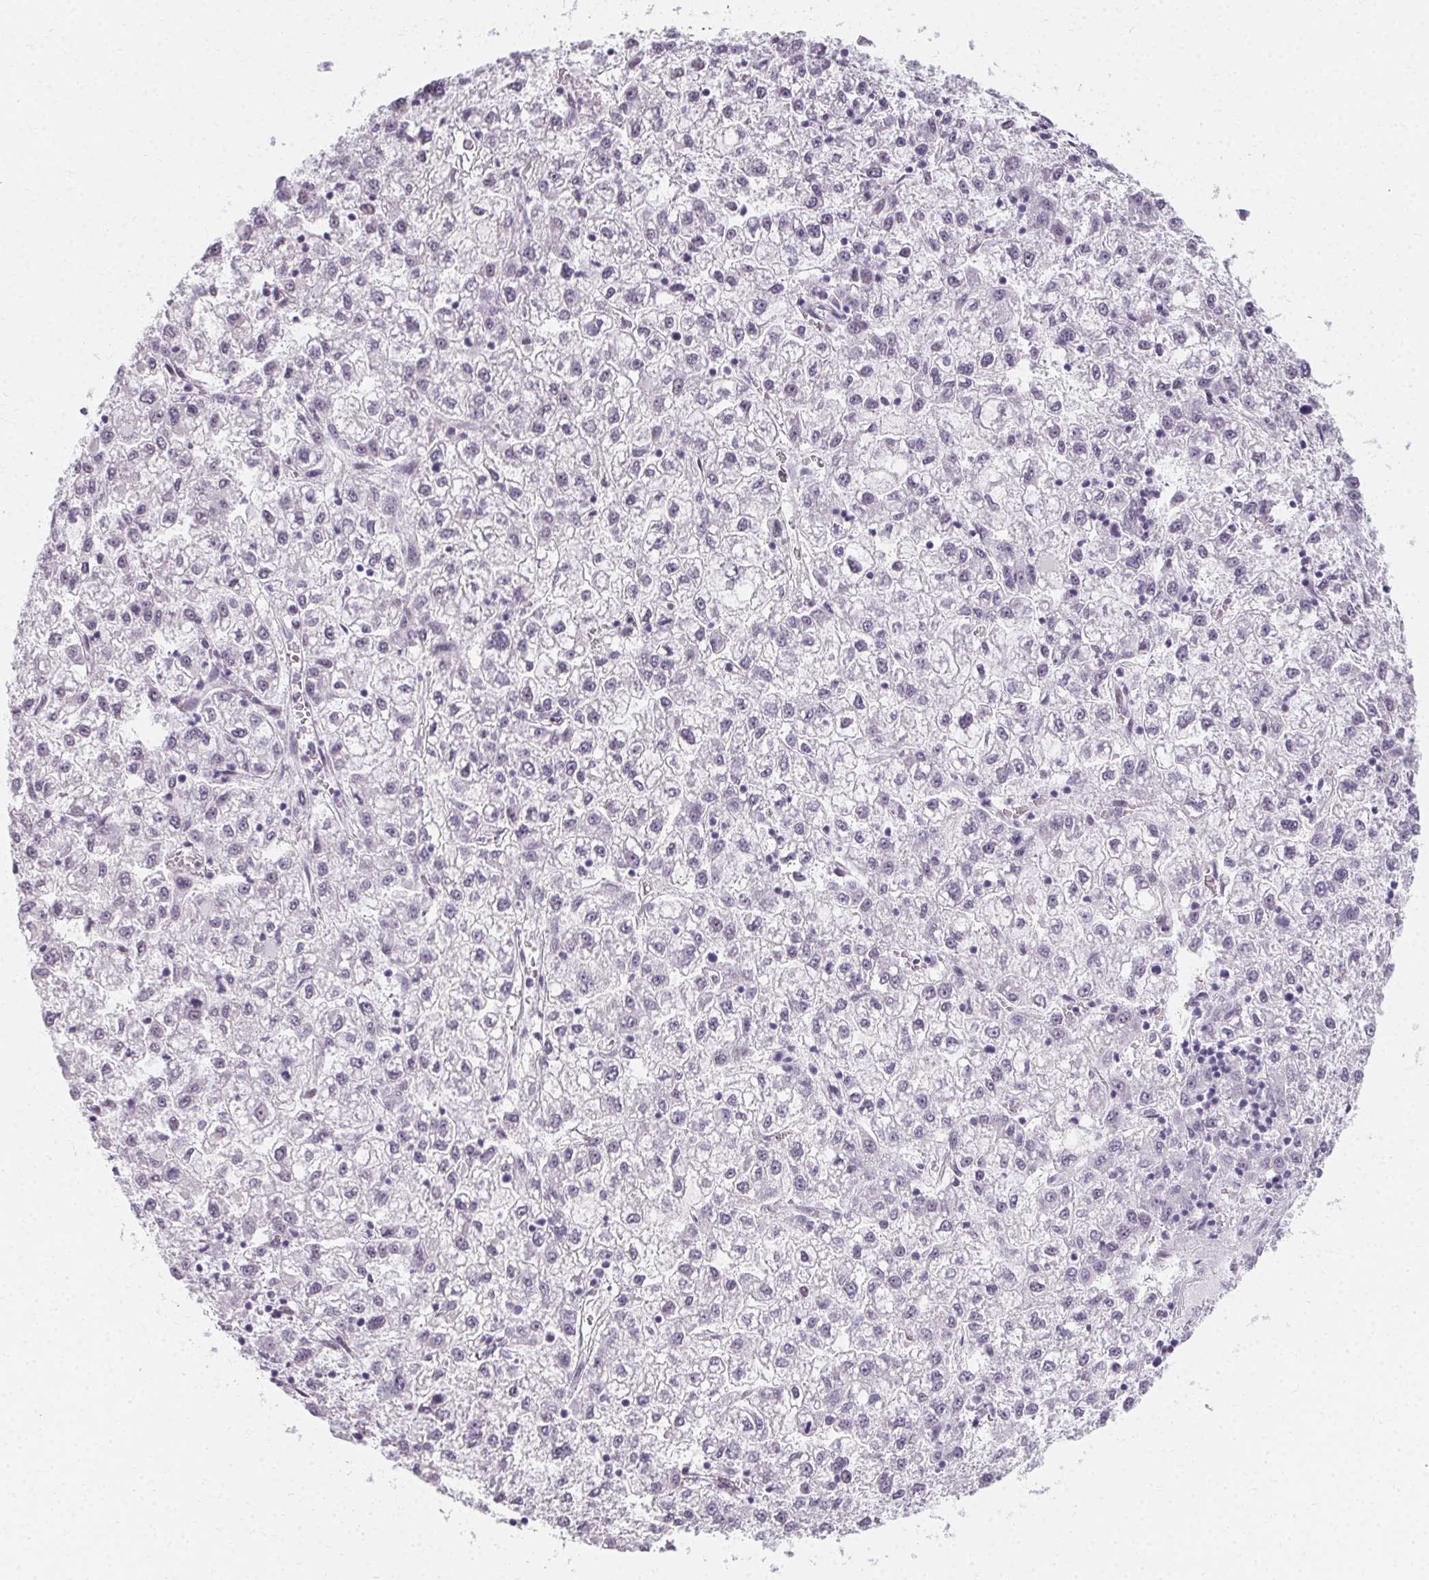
{"staining": {"intensity": "negative", "quantity": "none", "location": "none"}, "tissue": "liver cancer", "cell_type": "Tumor cells", "image_type": "cancer", "snomed": [{"axis": "morphology", "description": "Carcinoma, Hepatocellular, NOS"}, {"axis": "topography", "description": "Liver"}], "caption": "Liver cancer stained for a protein using immunohistochemistry (IHC) reveals no positivity tumor cells.", "gene": "SYNPR", "patient": {"sex": "male", "age": 40}}